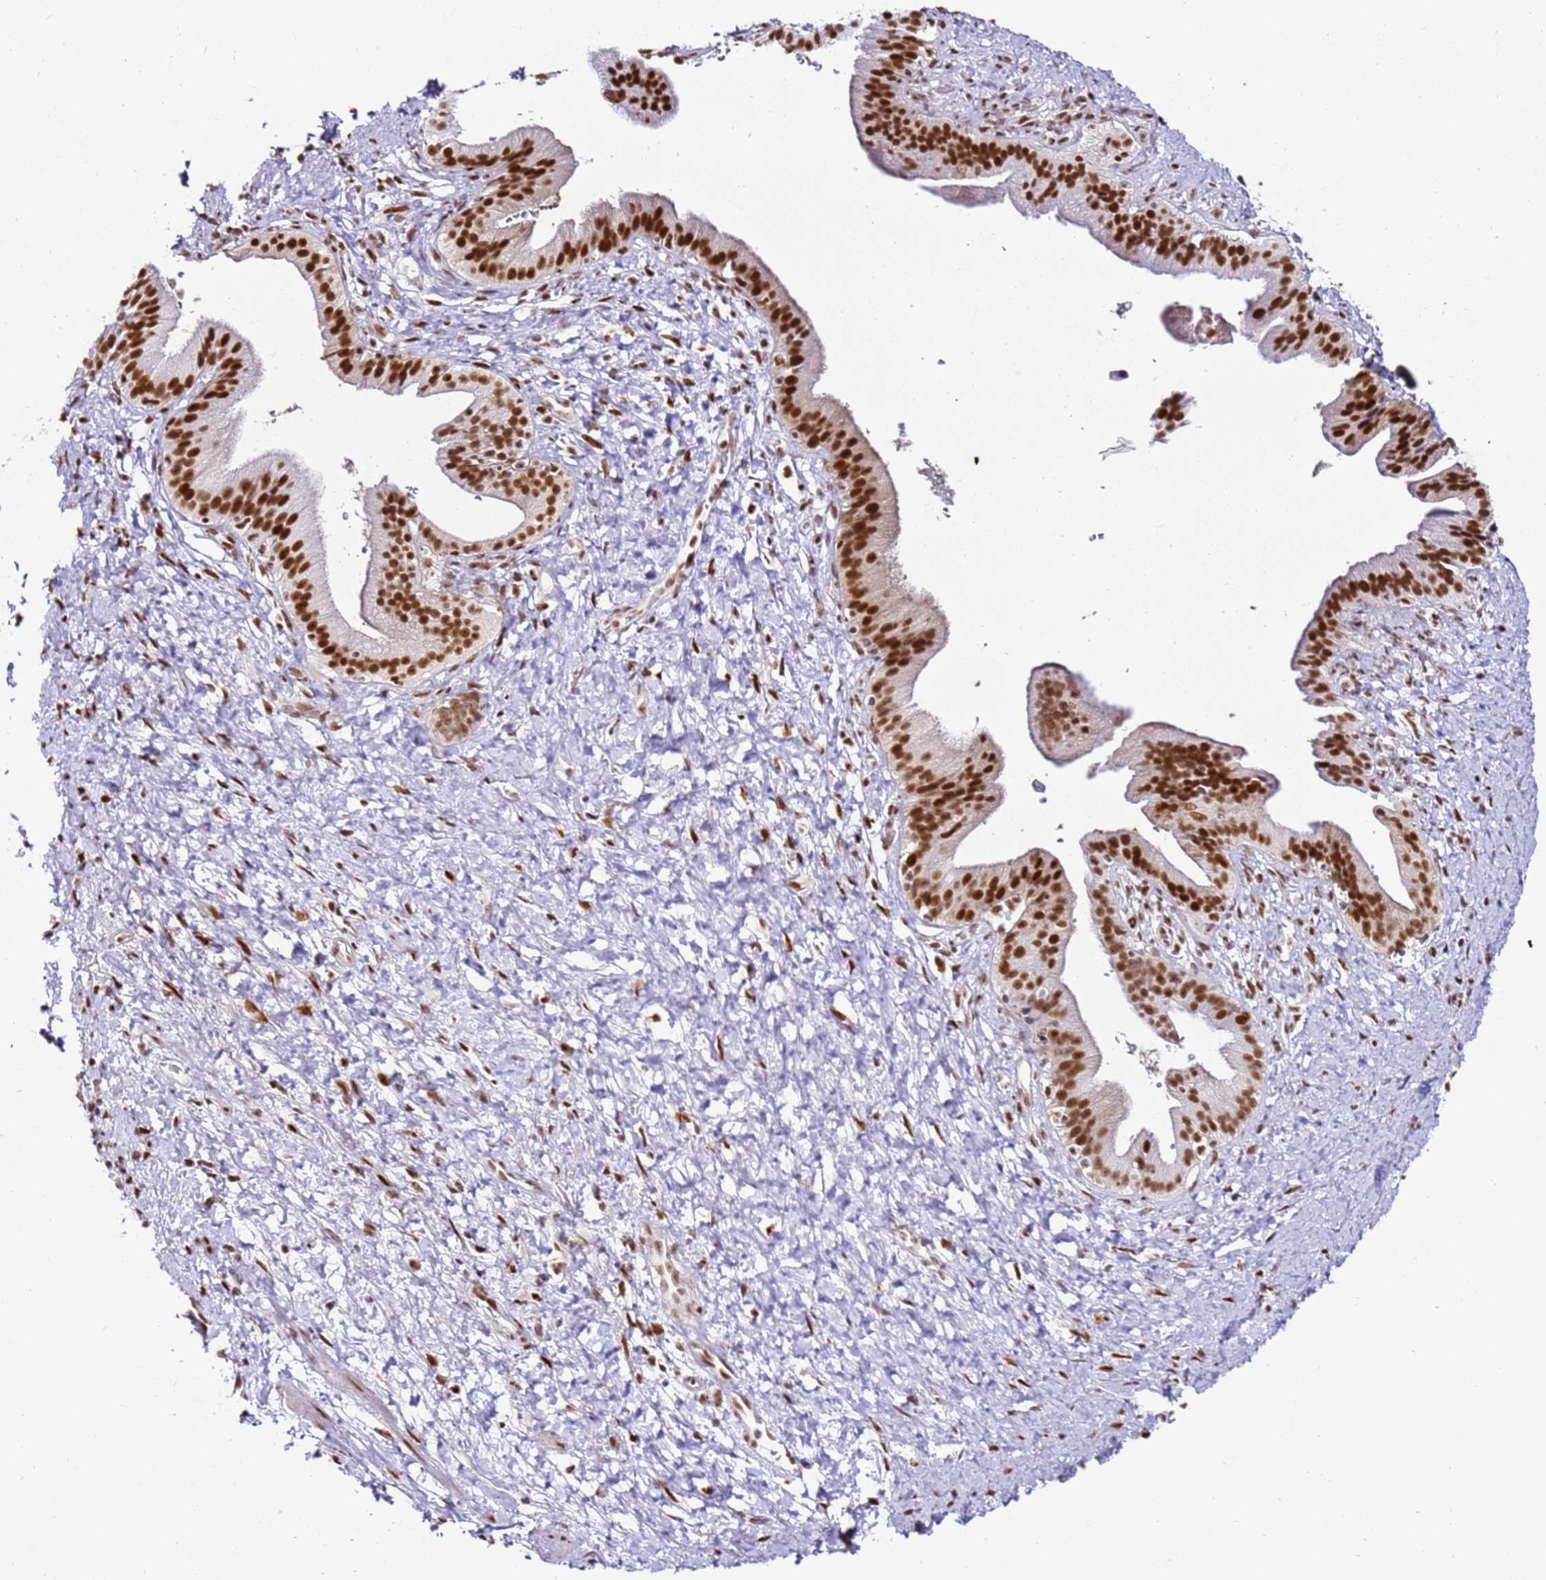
{"staining": {"intensity": "strong", "quantity": ">75%", "location": "nuclear"}, "tissue": "pancreatic cancer", "cell_type": "Tumor cells", "image_type": "cancer", "snomed": [{"axis": "morphology", "description": "Adenocarcinoma, NOS"}, {"axis": "topography", "description": "Pancreas"}], "caption": "Tumor cells show high levels of strong nuclear positivity in about >75% of cells in human pancreatic cancer.", "gene": "KPNA4", "patient": {"sex": "male", "age": 68}}